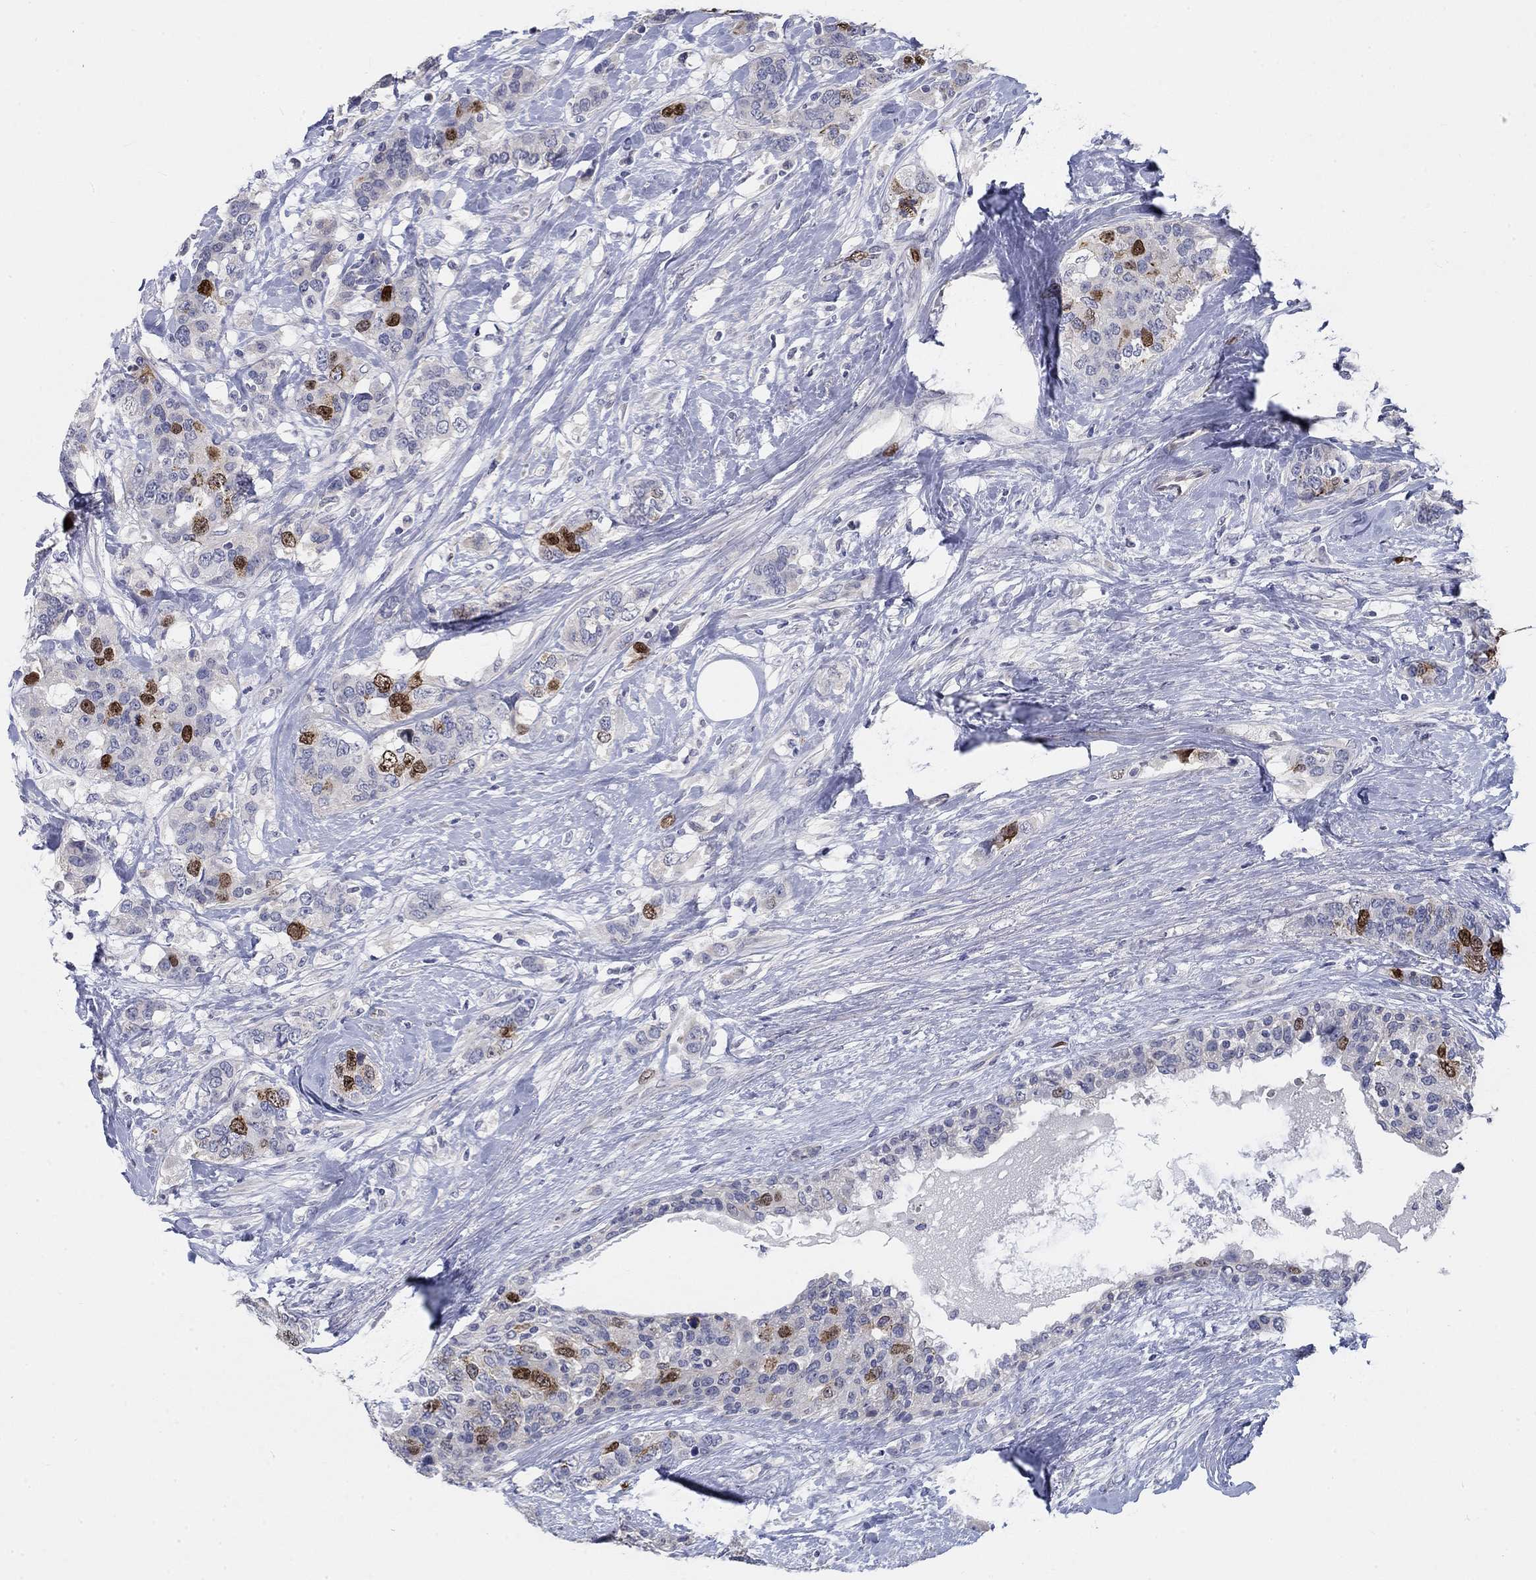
{"staining": {"intensity": "strong", "quantity": "<25%", "location": "nuclear"}, "tissue": "breast cancer", "cell_type": "Tumor cells", "image_type": "cancer", "snomed": [{"axis": "morphology", "description": "Lobular carcinoma"}, {"axis": "topography", "description": "Breast"}], "caption": "IHC of lobular carcinoma (breast) shows medium levels of strong nuclear expression in approximately <25% of tumor cells.", "gene": "PRC1", "patient": {"sex": "female", "age": 59}}